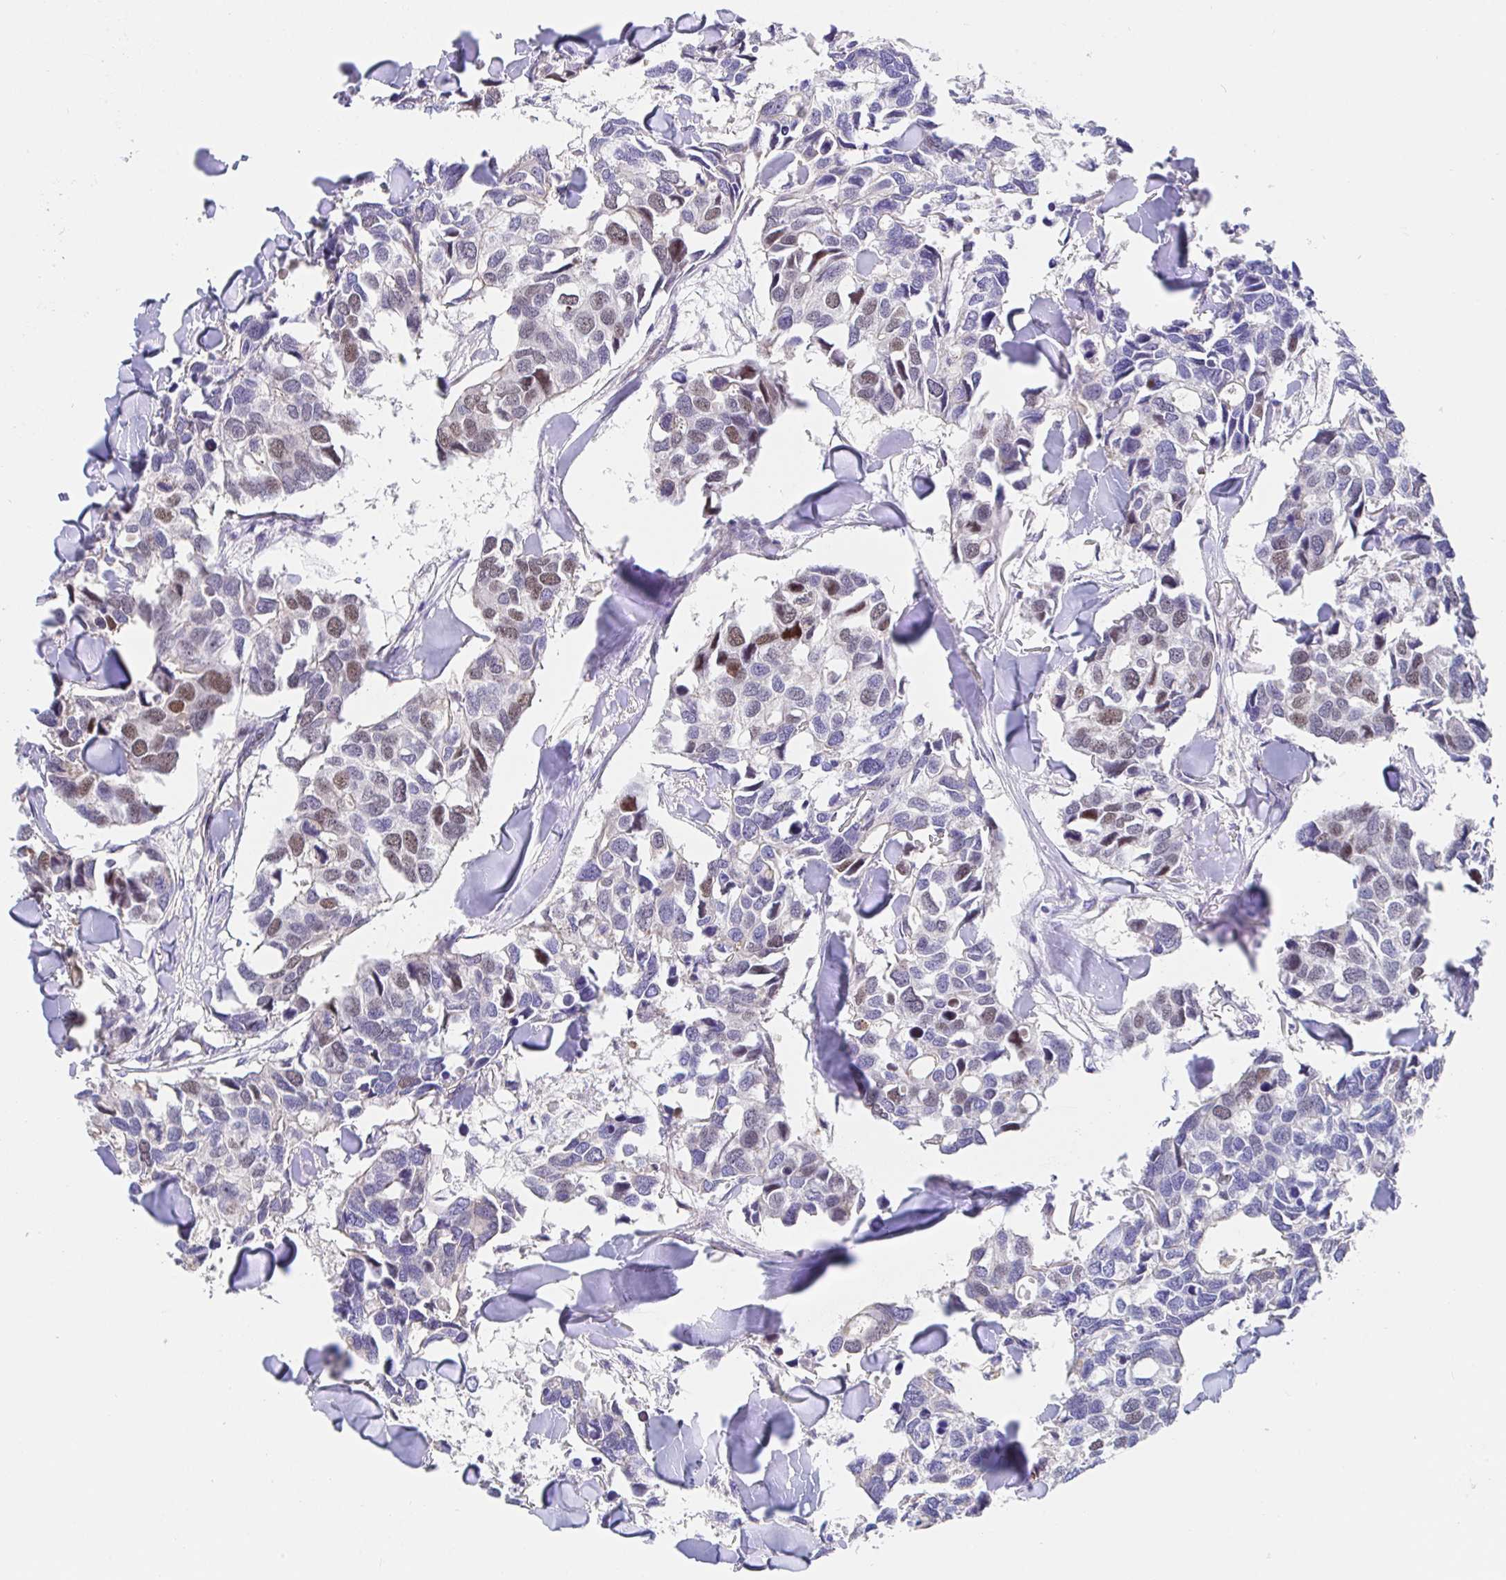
{"staining": {"intensity": "moderate", "quantity": "<25%", "location": "nuclear"}, "tissue": "breast cancer", "cell_type": "Tumor cells", "image_type": "cancer", "snomed": [{"axis": "morphology", "description": "Duct carcinoma"}, {"axis": "topography", "description": "Breast"}], "caption": "High-power microscopy captured an immunohistochemistry micrograph of breast cancer, revealing moderate nuclear expression in about <25% of tumor cells.", "gene": "TIMELESS", "patient": {"sex": "female", "age": 83}}